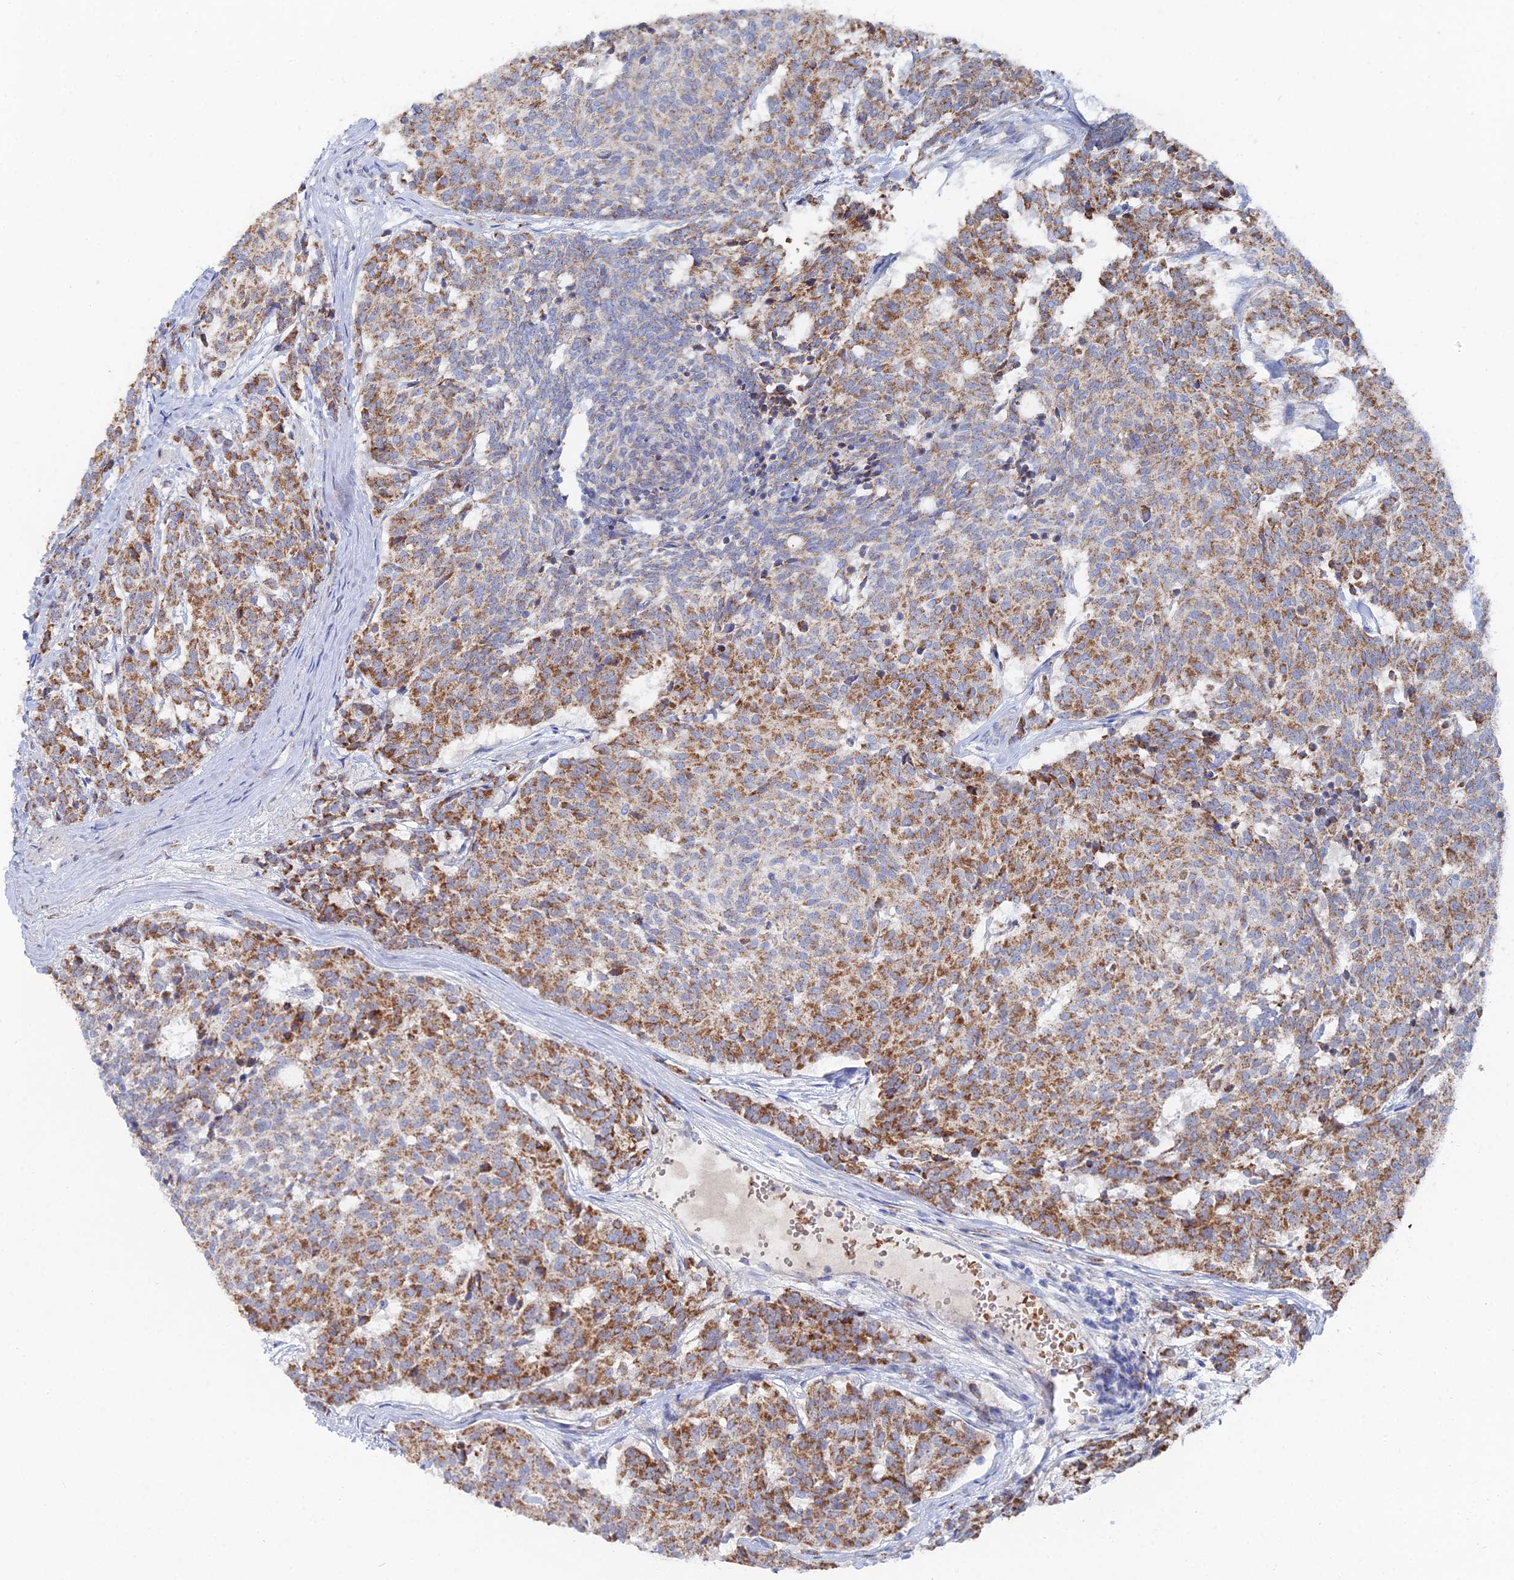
{"staining": {"intensity": "moderate", "quantity": "25%-75%", "location": "cytoplasmic/membranous"}, "tissue": "carcinoid", "cell_type": "Tumor cells", "image_type": "cancer", "snomed": [{"axis": "morphology", "description": "Carcinoid, malignant, NOS"}, {"axis": "topography", "description": "Pancreas"}], "caption": "Moderate cytoplasmic/membranous protein positivity is seen in approximately 25%-75% of tumor cells in malignant carcinoid. (IHC, brightfield microscopy, high magnification).", "gene": "MPC1", "patient": {"sex": "female", "age": 54}}